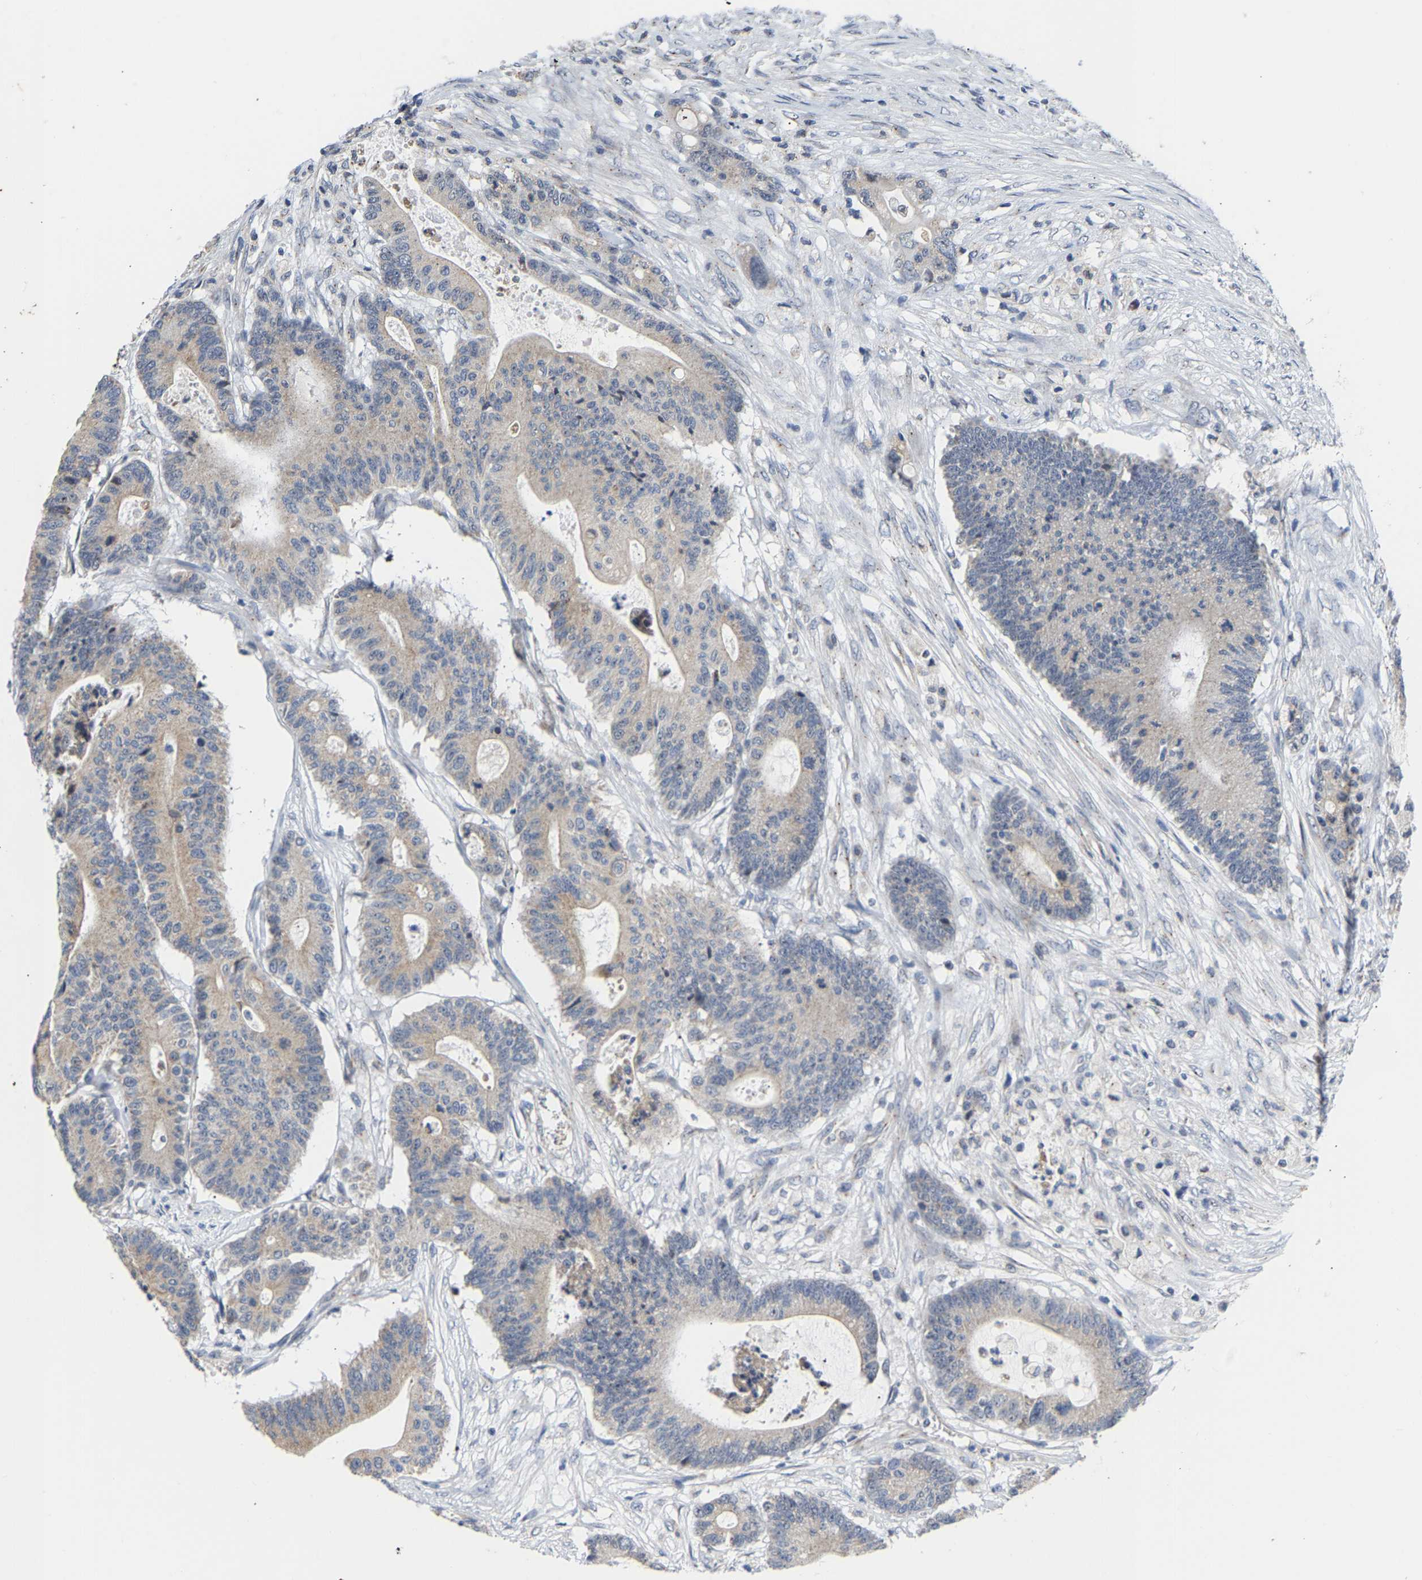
{"staining": {"intensity": "weak", "quantity": ">75%", "location": "cytoplasmic/membranous"}, "tissue": "colorectal cancer", "cell_type": "Tumor cells", "image_type": "cancer", "snomed": [{"axis": "morphology", "description": "Adenocarcinoma, NOS"}, {"axis": "topography", "description": "Colon"}], "caption": "Tumor cells reveal weak cytoplasmic/membranous staining in approximately >75% of cells in colorectal cancer. (DAB = brown stain, brightfield microscopy at high magnification).", "gene": "PCNT", "patient": {"sex": "female", "age": 84}}